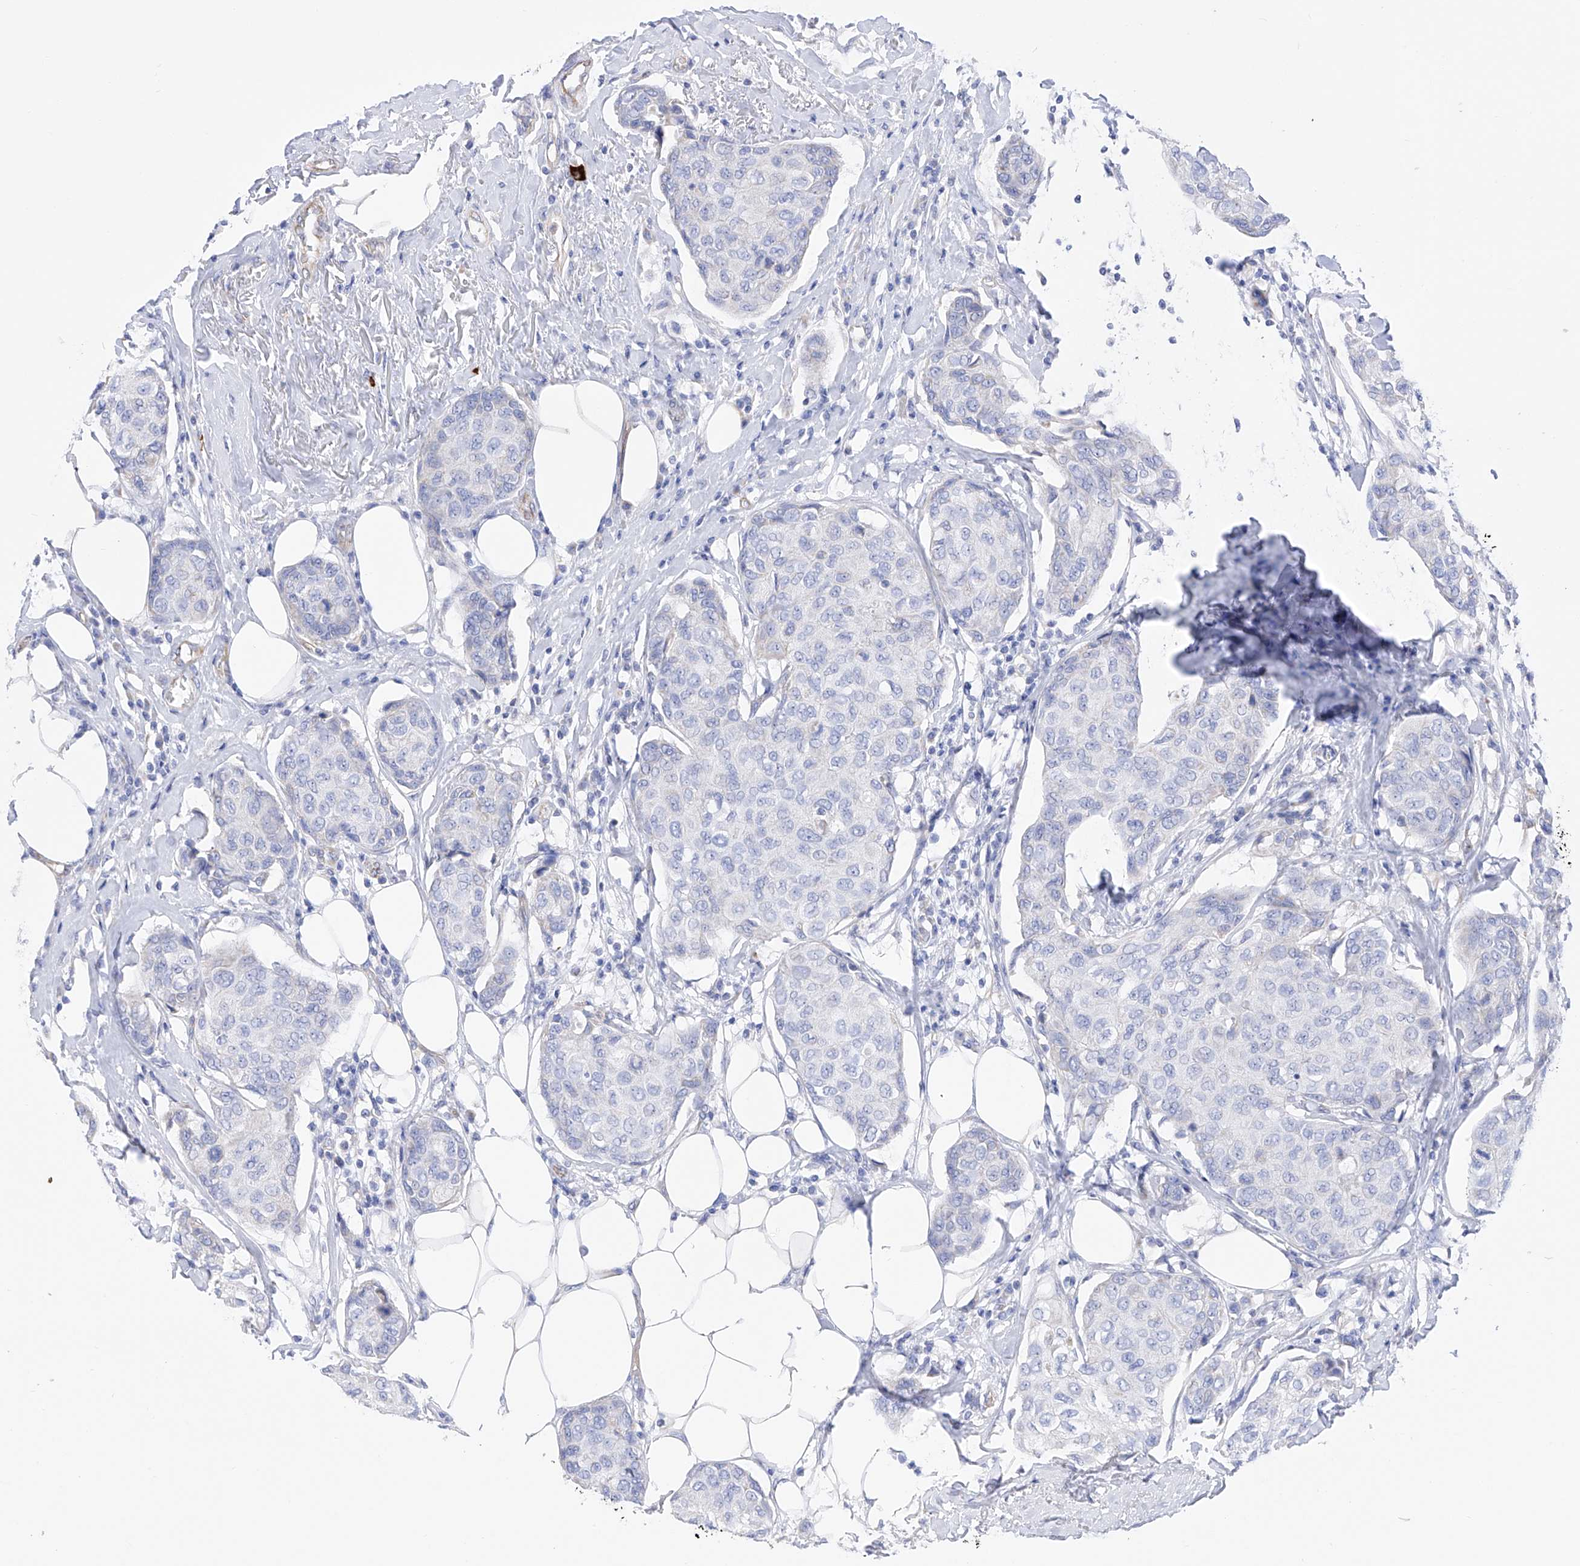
{"staining": {"intensity": "negative", "quantity": "none", "location": "none"}, "tissue": "breast cancer", "cell_type": "Tumor cells", "image_type": "cancer", "snomed": [{"axis": "morphology", "description": "Duct carcinoma"}, {"axis": "topography", "description": "Breast"}], "caption": "Photomicrograph shows no protein staining in tumor cells of breast cancer (intraductal carcinoma) tissue.", "gene": "FLG", "patient": {"sex": "female", "age": 80}}